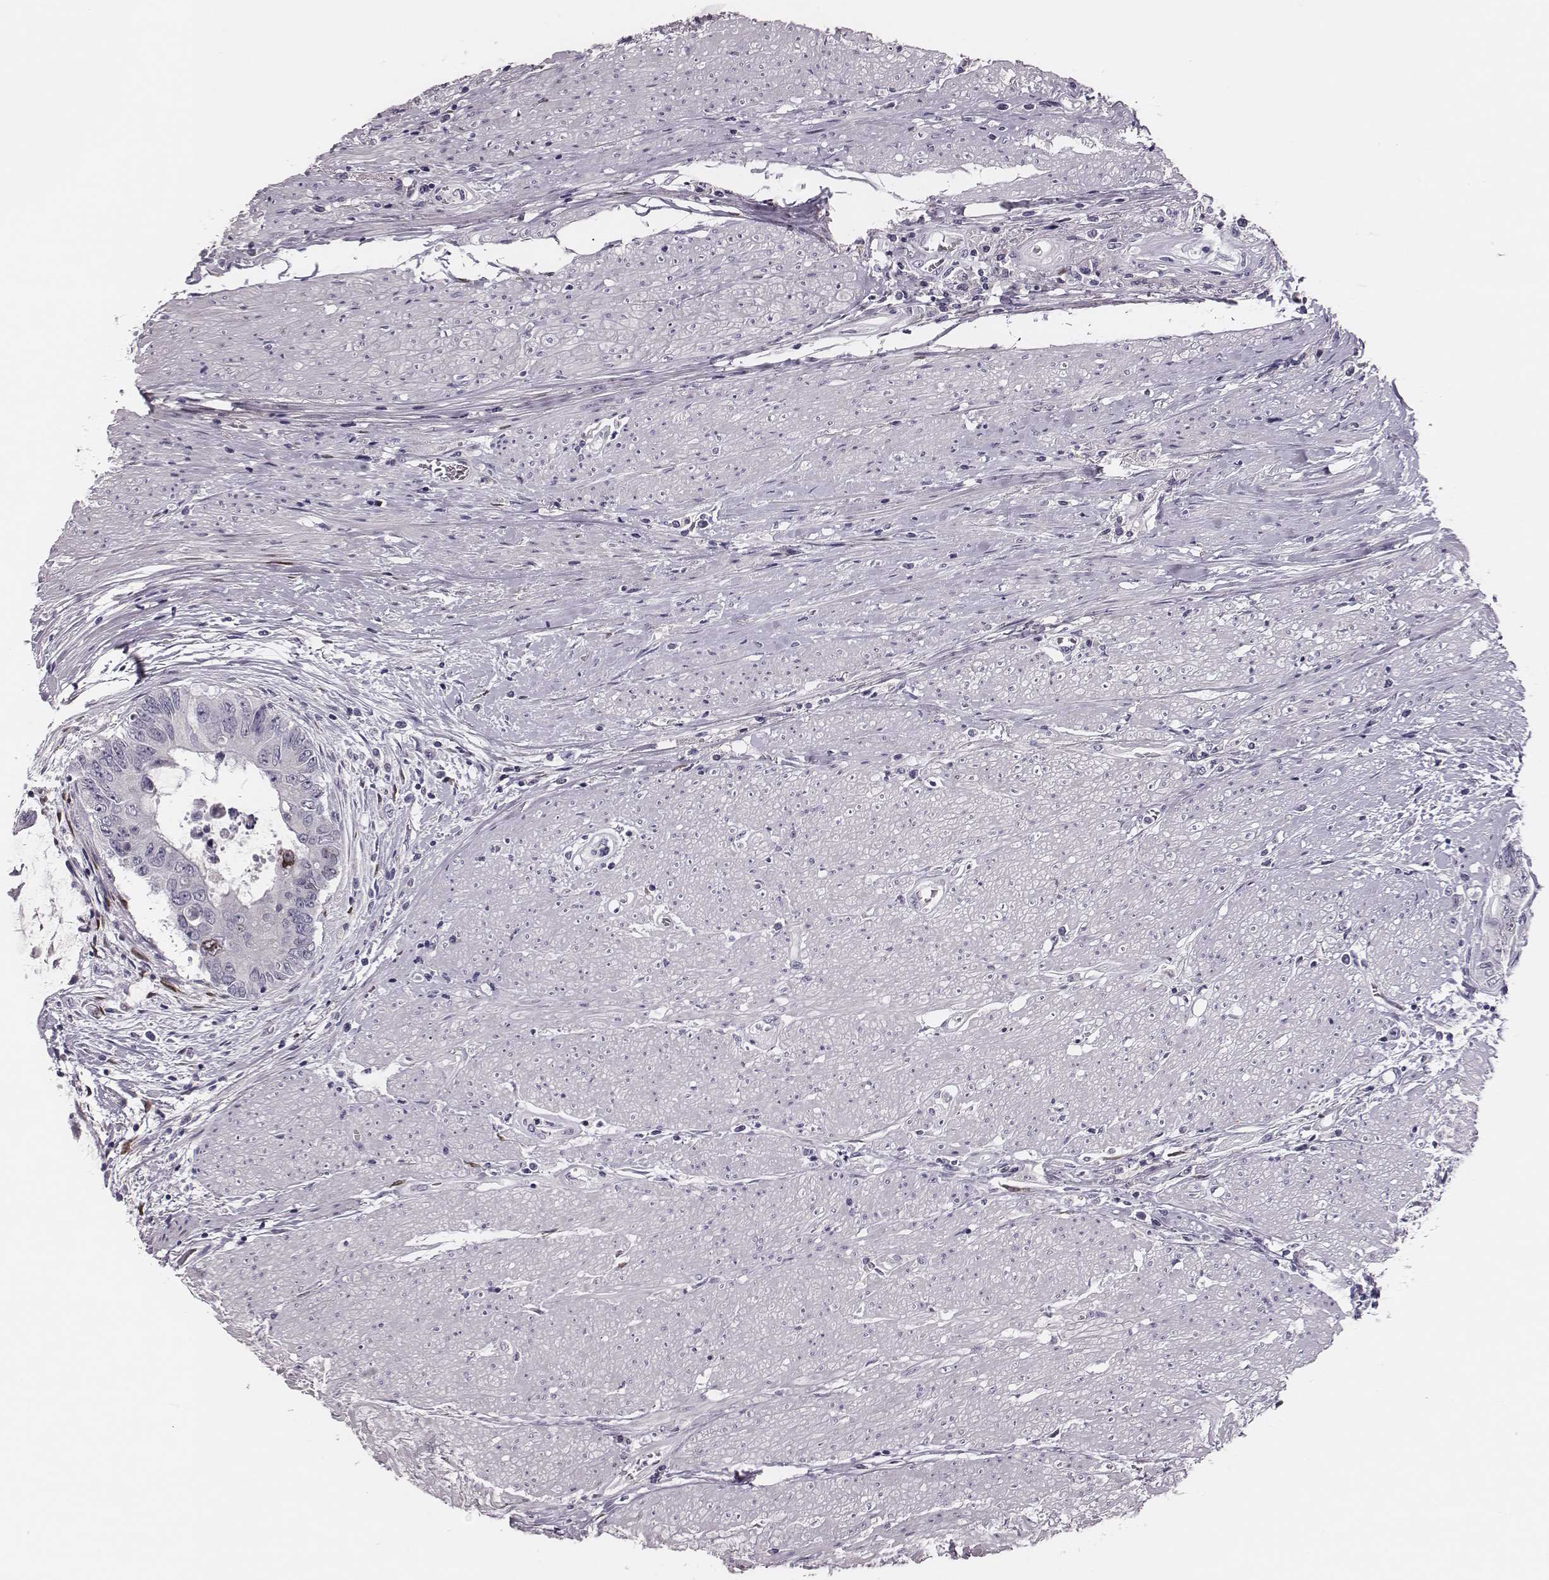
{"staining": {"intensity": "weak", "quantity": "<25%", "location": "nuclear"}, "tissue": "colorectal cancer", "cell_type": "Tumor cells", "image_type": "cancer", "snomed": [{"axis": "morphology", "description": "Adenocarcinoma, NOS"}, {"axis": "topography", "description": "Rectum"}], "caption": "Adenocarcinoma (colorectal) was stained to show a protein in brown. There is no significant expression in tumor cells.", "gene": "ADGRF4", "patient": {"sex": "male", "age": 59}}